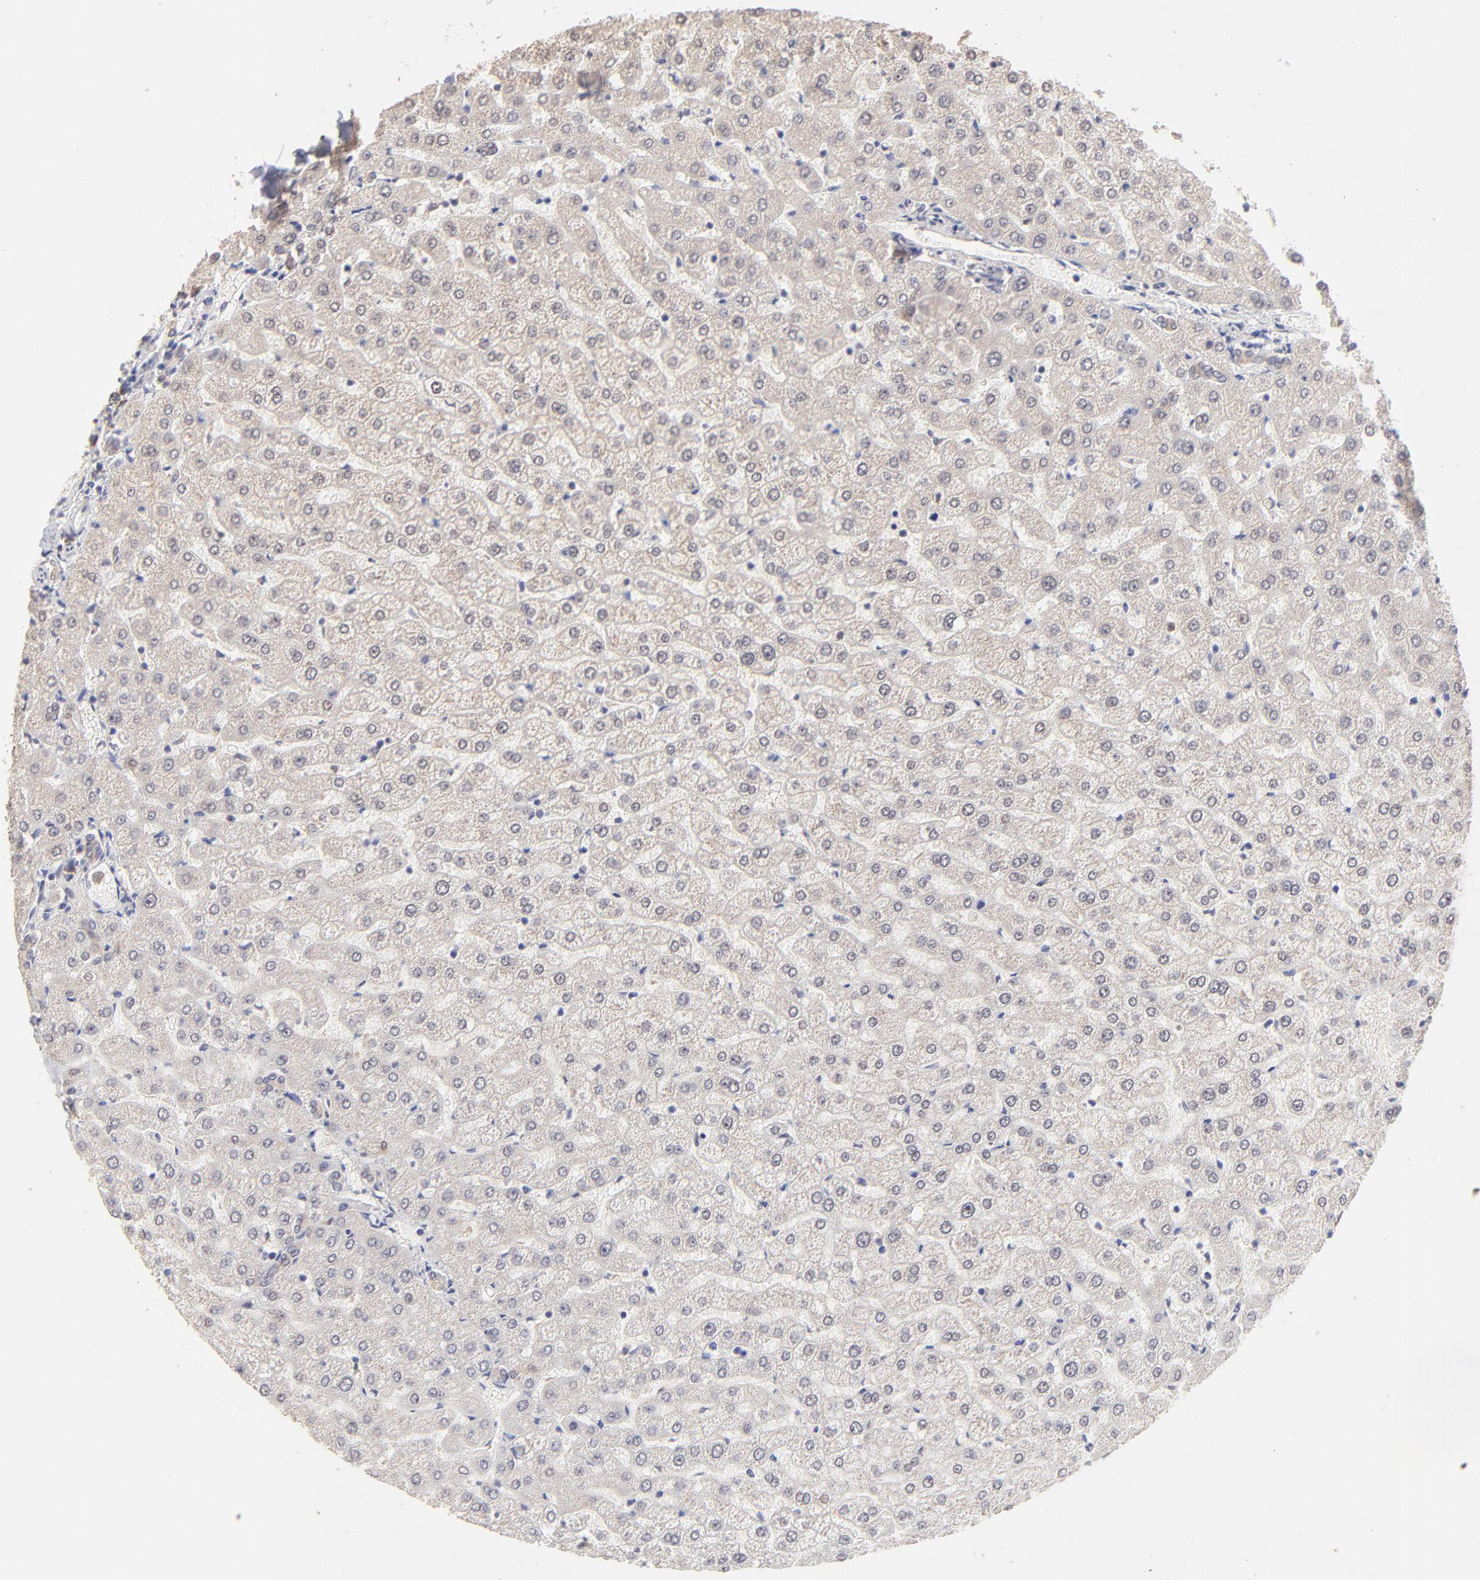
{"staining": {"intensity": "moderate", "quantity": ">75%", "location": "cytoplasmic/membranous"}, "tissue": "liver", "cell_type": "Cholangiocytes", "image_type": "normal", "snomed": [{"axis": "morphology", "description": "Normal tissue, NOS"}, {"axis": "morphology", "description": "Fibrosis, NOS"}, {"axis": "topography", "description": "Liver"}], "caption": "Approximately >75% of cholangiocytes in normal liver show moderate cytoplasmic/membranous protein staining as visualized by brown immunohistochemical staining.", "gene": "GART", "patient": {"sex": "female", "age": 29}}